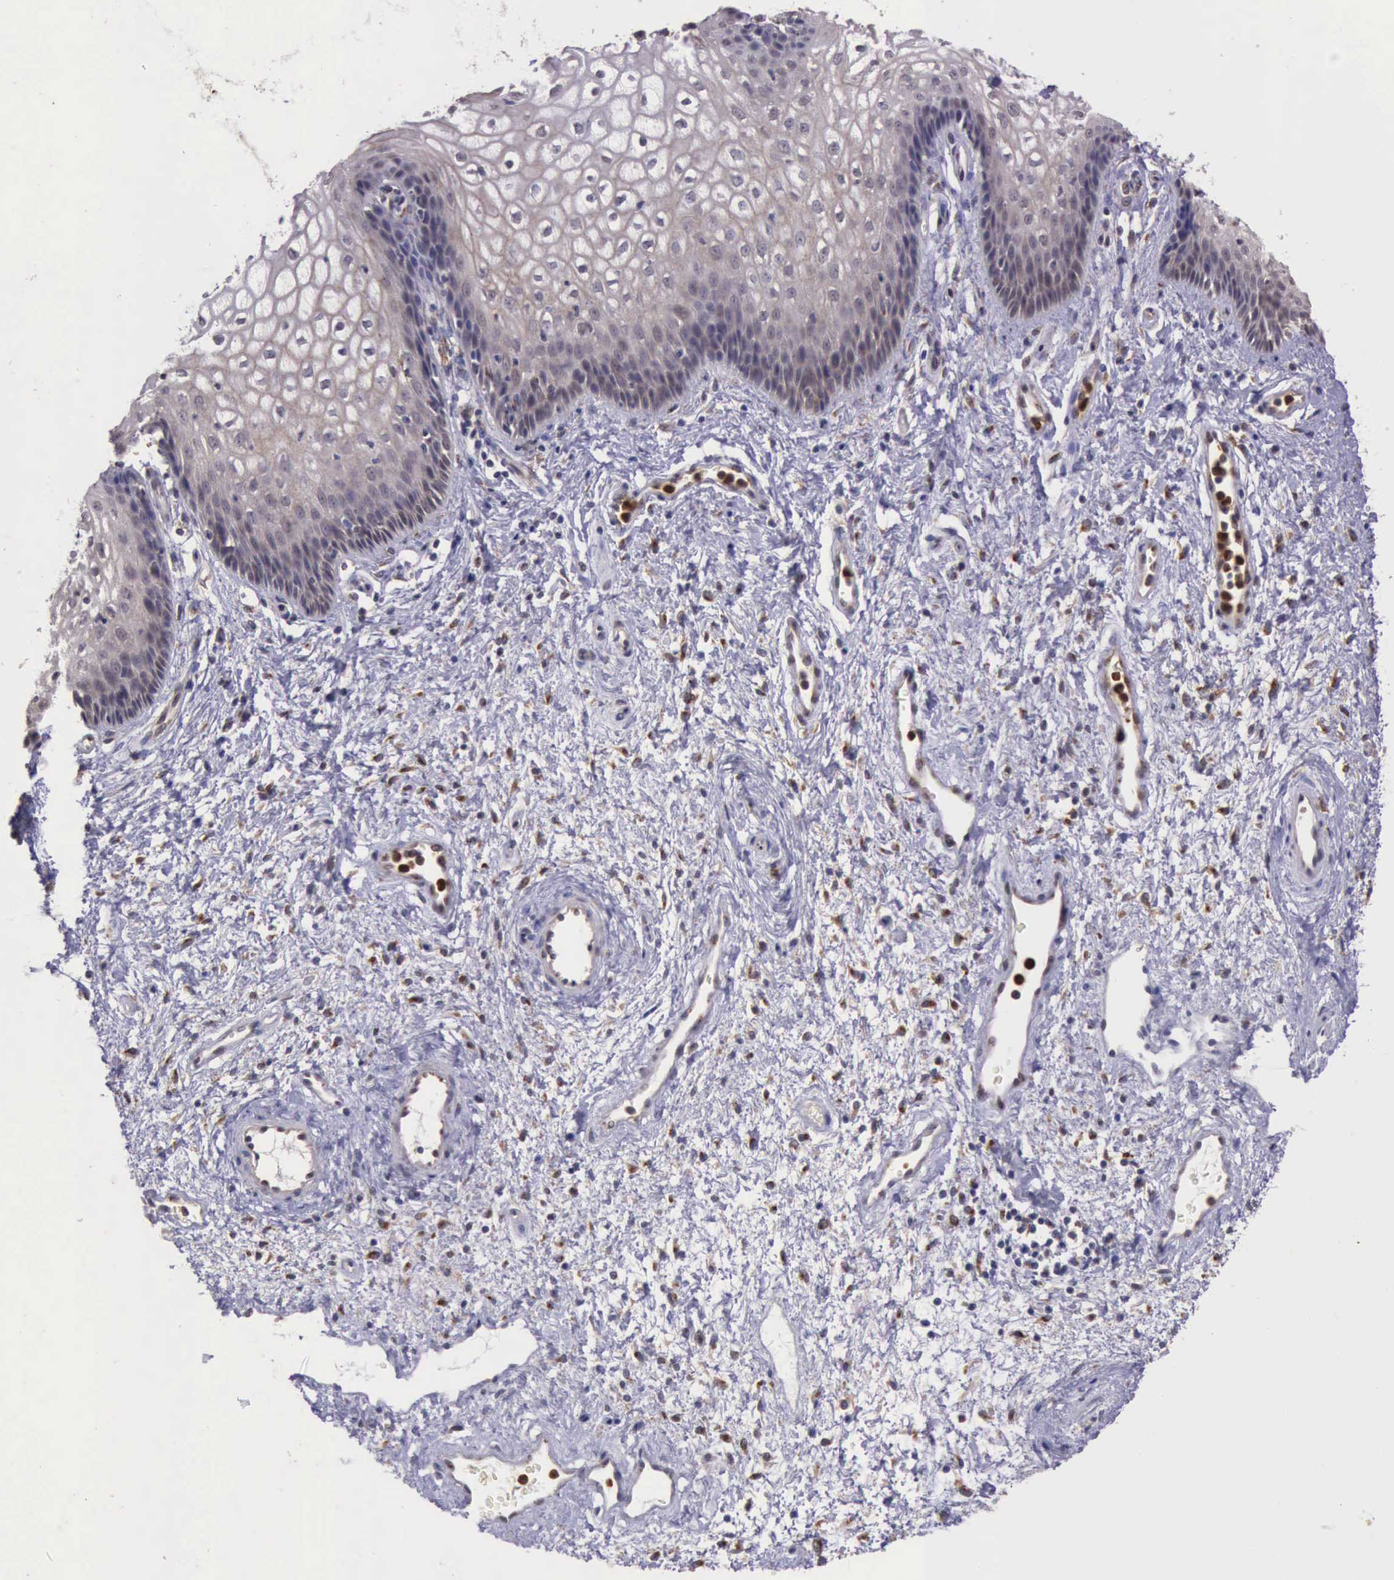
{"staining": {"intensity": "weak", "quantity": "25%-75%", "location": "cytoplasmic/membranous"}, "tissue": "vagina", "cell_type": "Squamous epithelial cells", "image_type": "normal", "snomed": [{"axis": "morphology", "description": "Normal tissue, NOS"}, {"axis": "topography", "description": "Vagina"}], "caption": "The immunohistochemical stain labels weak cytoplasmic/membranous staining in squamous epithelial cells of unremarkable vagina.", "gene": "ARMCX3", "patient": {"sex": "female", "age": 34}}